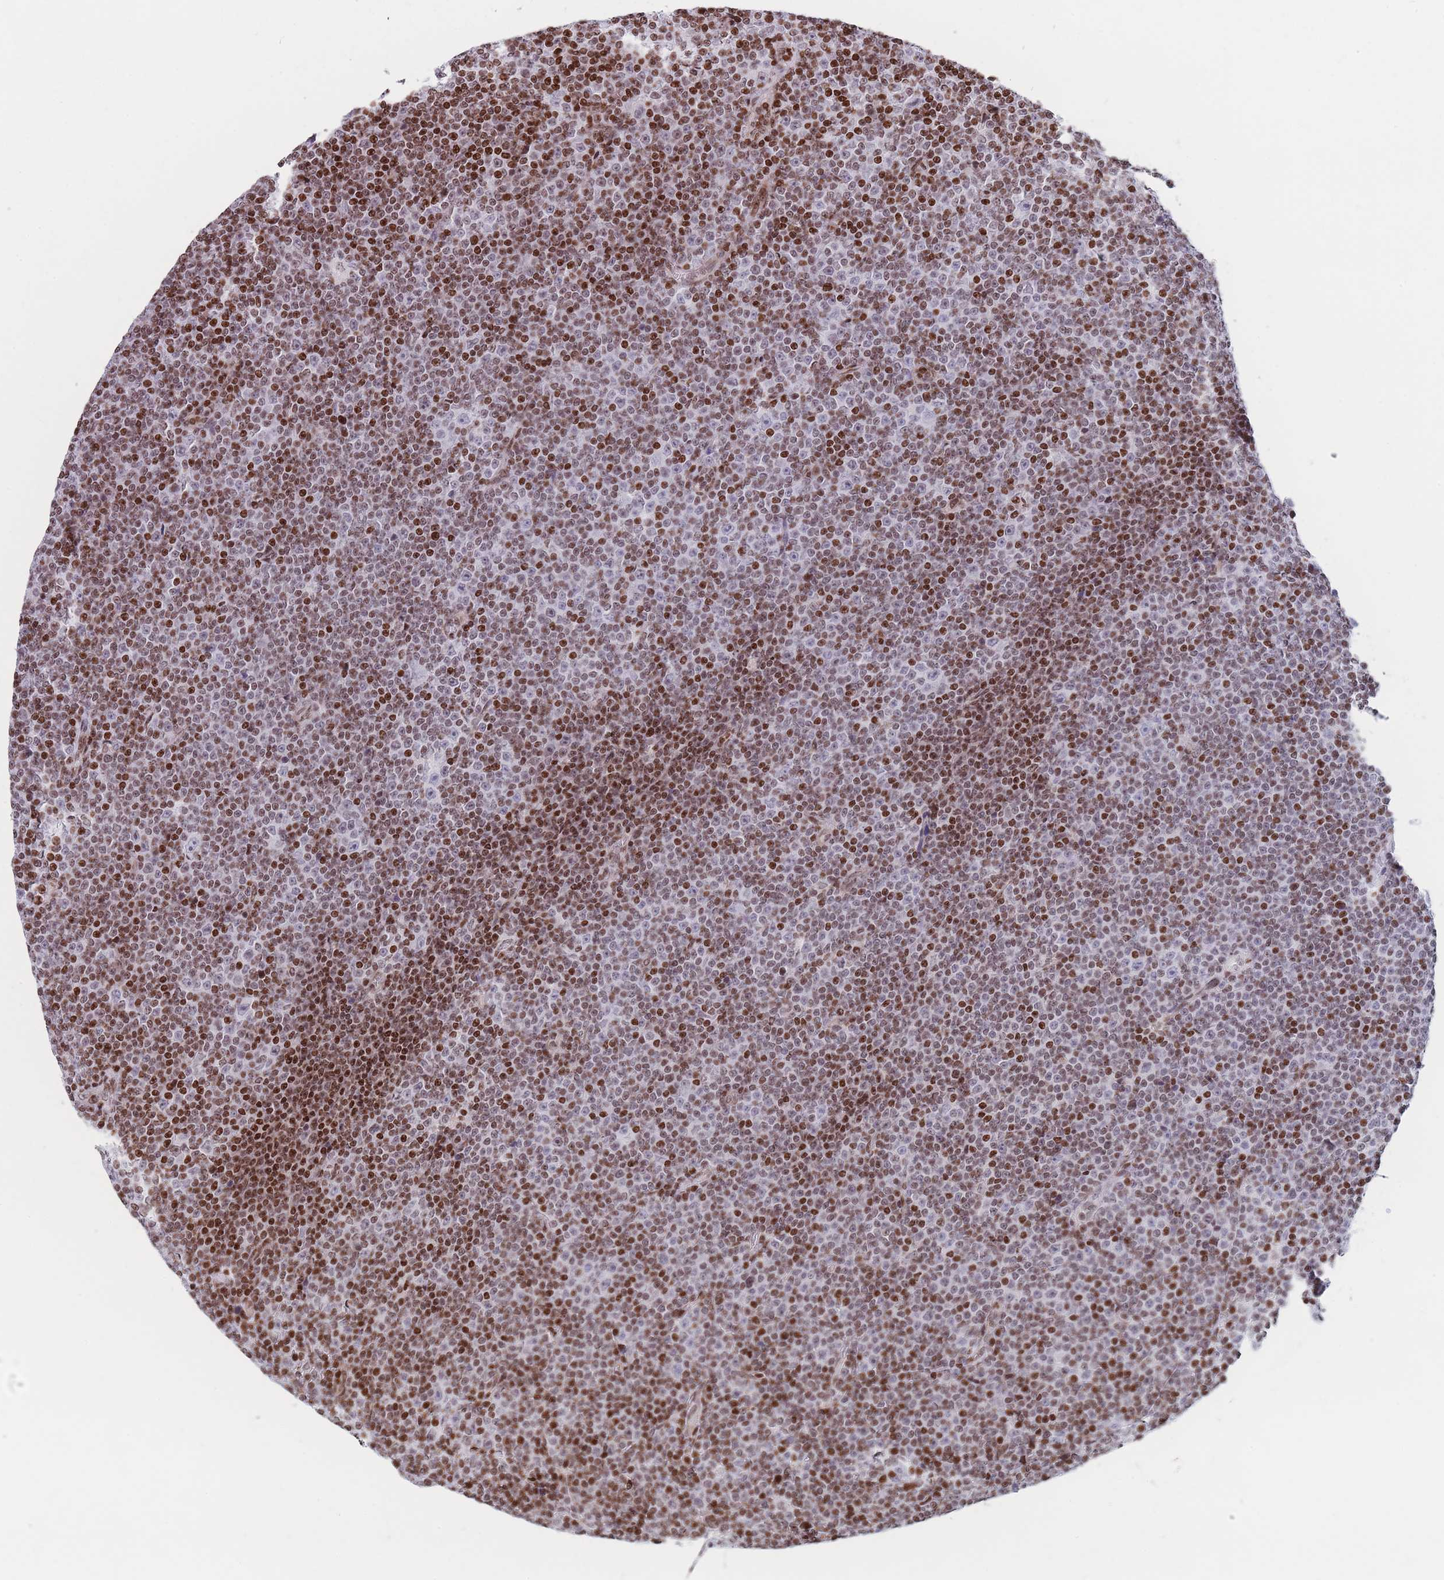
{"staining": {"intensity": "moderate", "quantity": "25%-75%", "location": "nuclear"}, "tissue": "lymphoma", "cell_type": "Tumor cells", "image_type": "cancer", "snomed": [{"axis": "morphology", "description": "Malignant lymphoma, non-Hodgkin's type, Low grade"}, {"axis": "topography", "description": "Lymph node"}], "caption": "A medium amount of moderate nuclear positivity is seen in approximately 25%-75% of tumor cells in lymphoma tissue. (Stains: DAB in brown, nuclei in blue, Microscopy: brightfield microscopy at high magnification).", "gene": "AK9", "patient": {"sex": "female", "age": 67}}